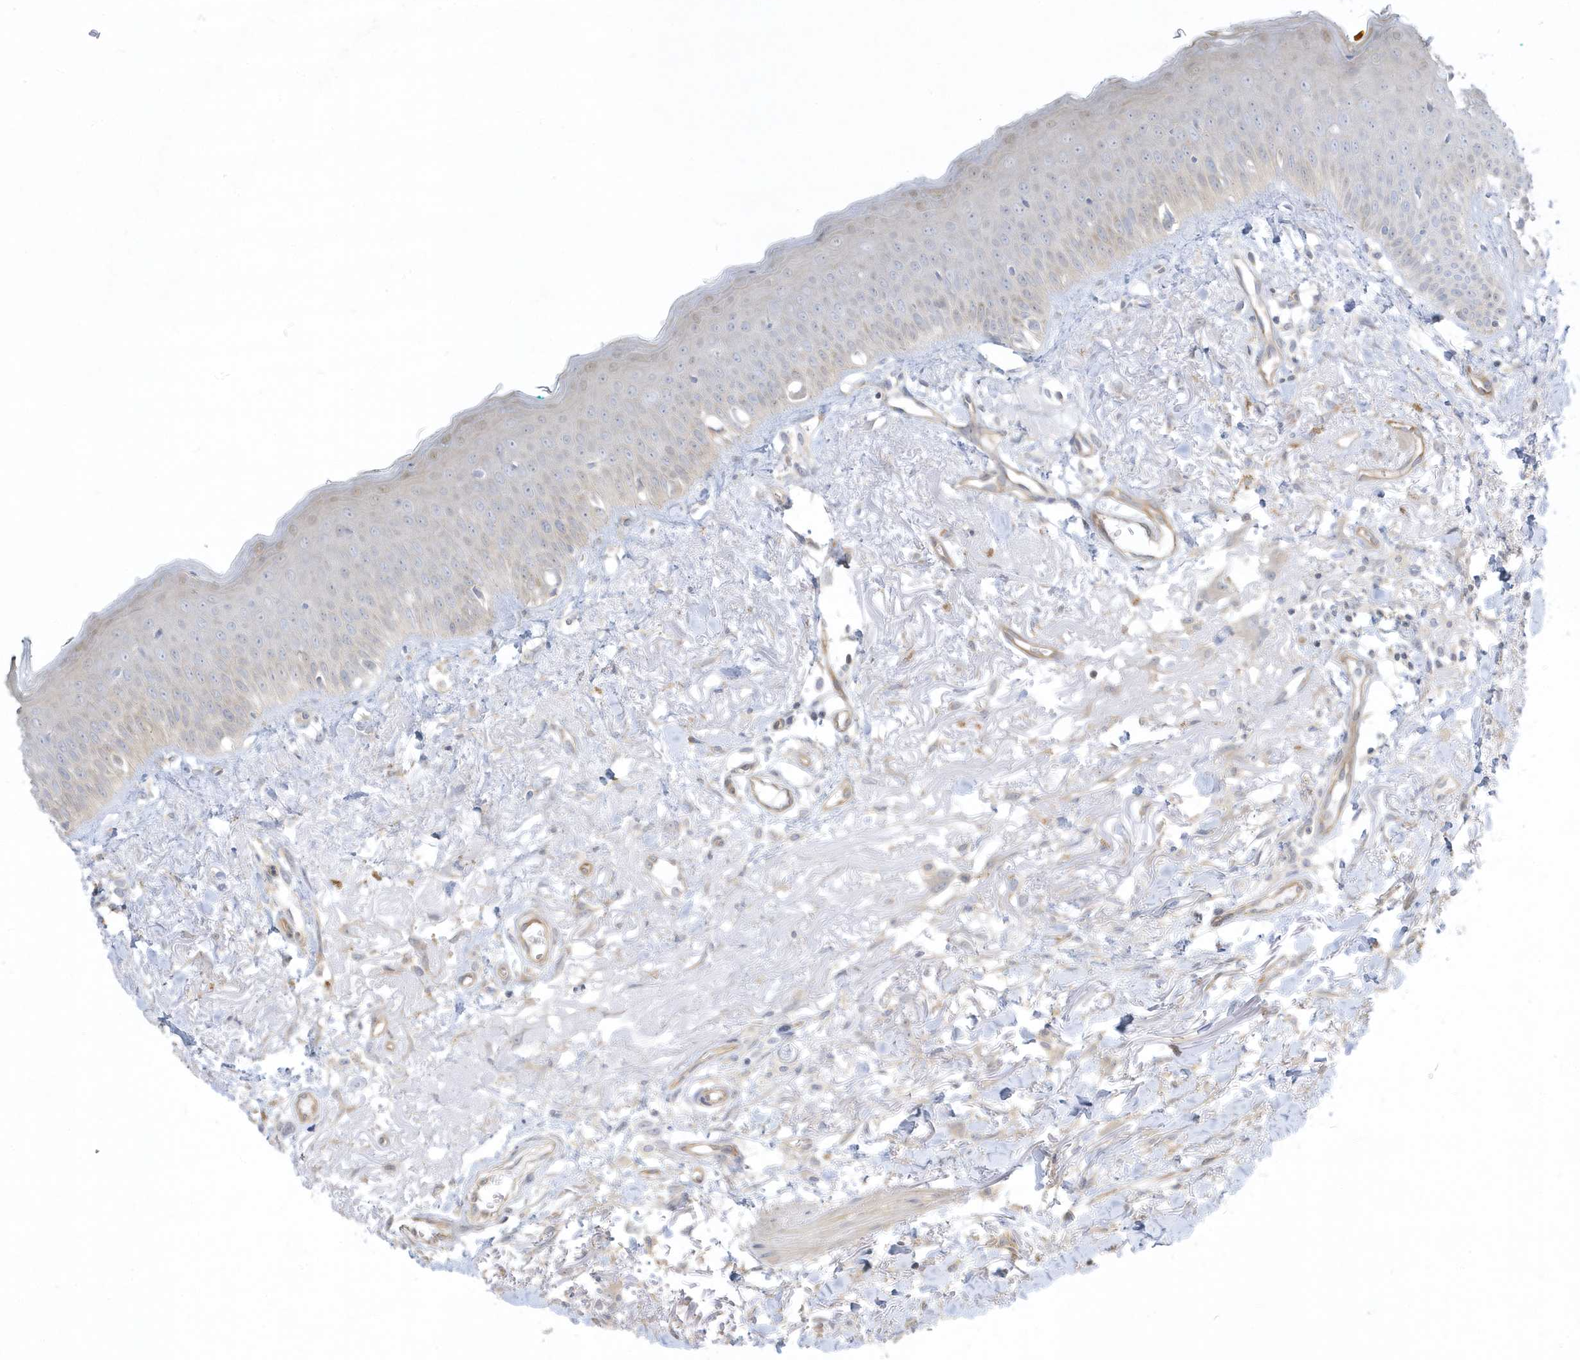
{"staining": {"intensity": "negative", "quantity": "none", "location": "none"}, "tissue": "oral mucosa", "cell_type": "Squamous epithelial cells", "image_type": "normal", "snomed": [{"axis": "morphology", "description": "Normal tissue, NOS"}, {"axis": "topography", "description": "Oral tissue"}], "caption": "IHC of benign oral mucosa displays no staining in squamous epithelial cells.", "gene": "ARHGEF9", "patient": {"sex": "female", "age": 70}}